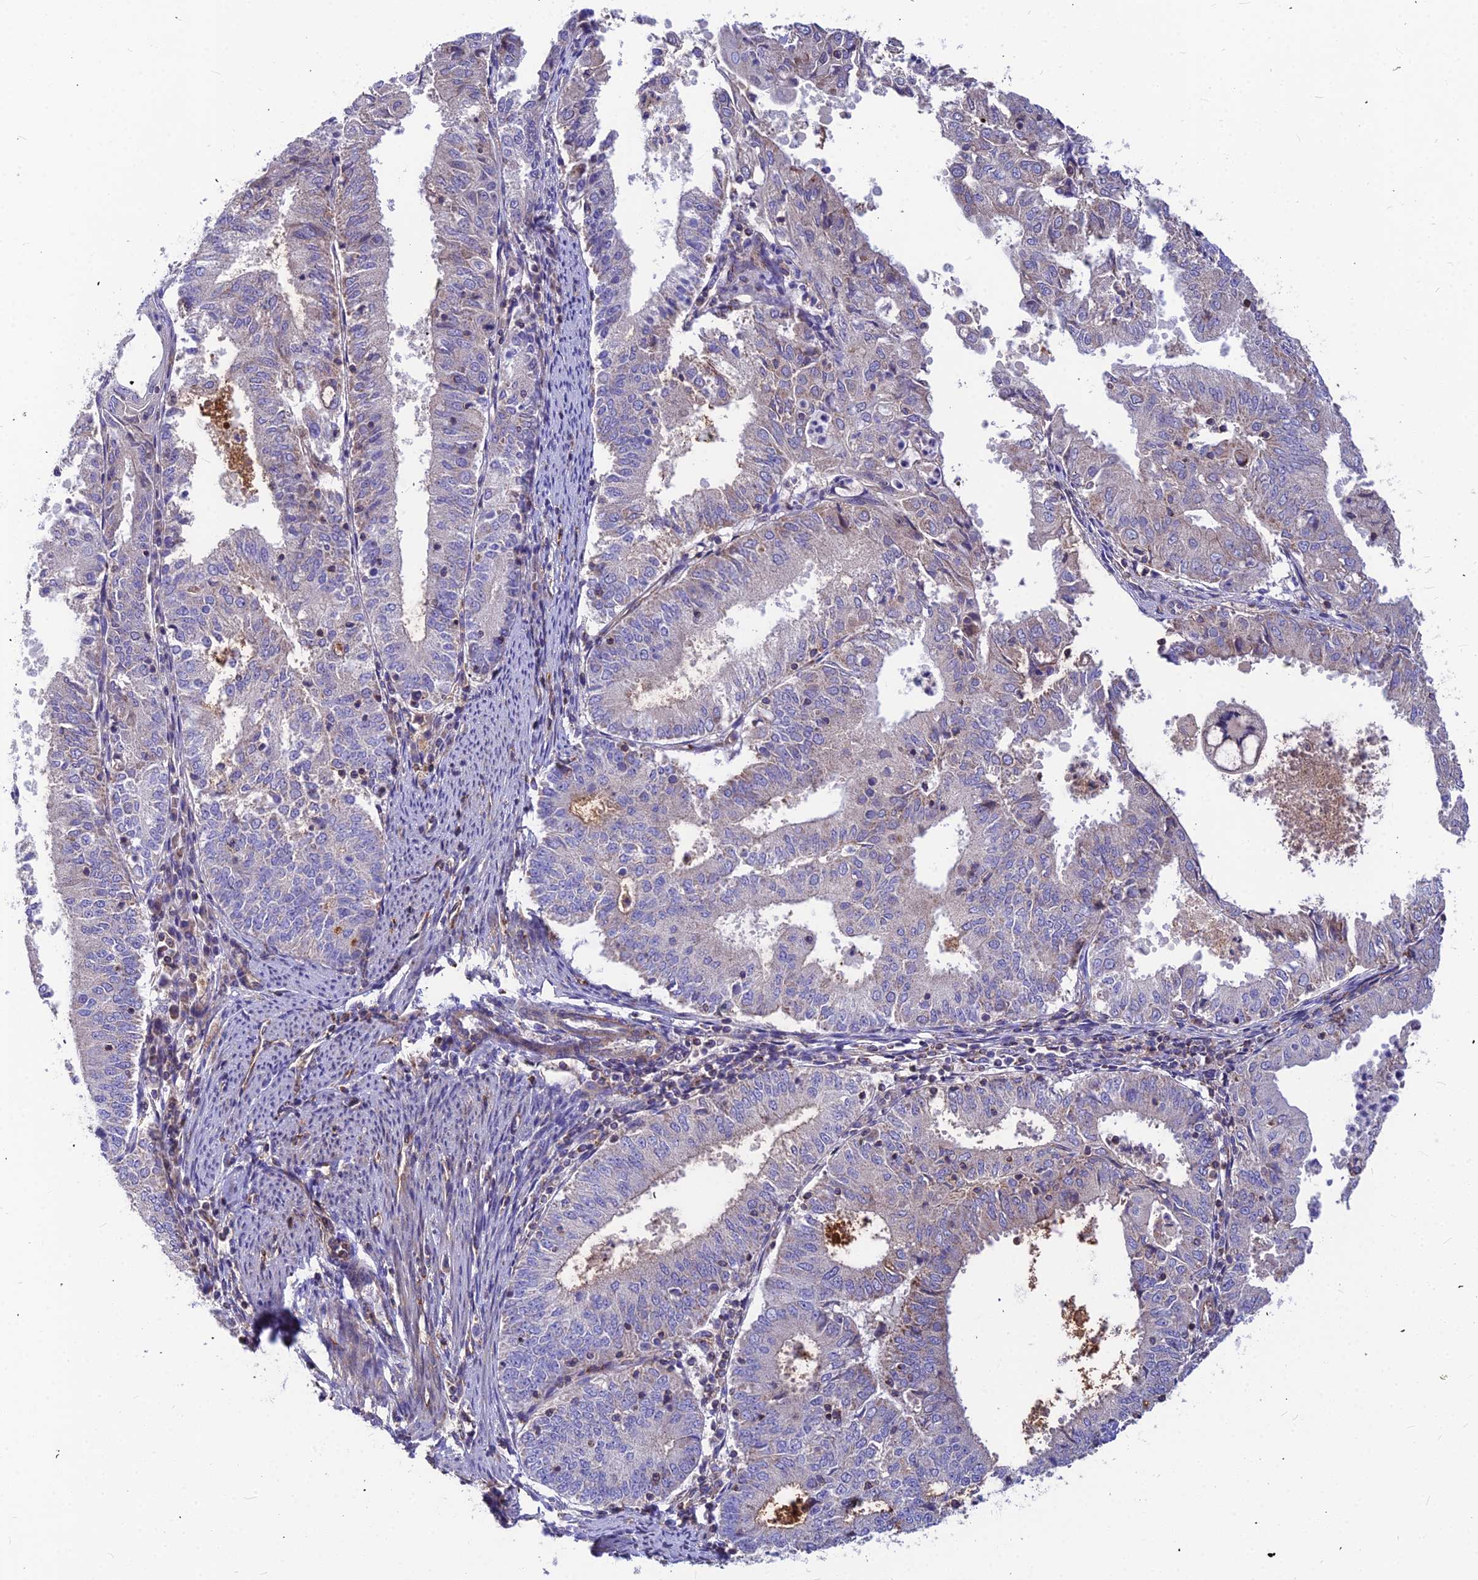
{"staining": {"intensity": "negative", "quantity": "none", "location": "none"}, "tissue": "endometrial cancer", "cell_type": "Tumor cells", "image_type": "cancer", "snomed": [{"axis": "morphology", "description": "Adenocarcinoma, NOS"}, {"axis": "topography", "description": "Endometrium"}], "caption": "Tumor cells are negative for protein expression in human endometrial adenocarcinoma. (Immunohistochemistry, brightfield microscopy, high magnification).", "gene": "ASPHD1", "patient": {"sex": "female", "age": 57}}